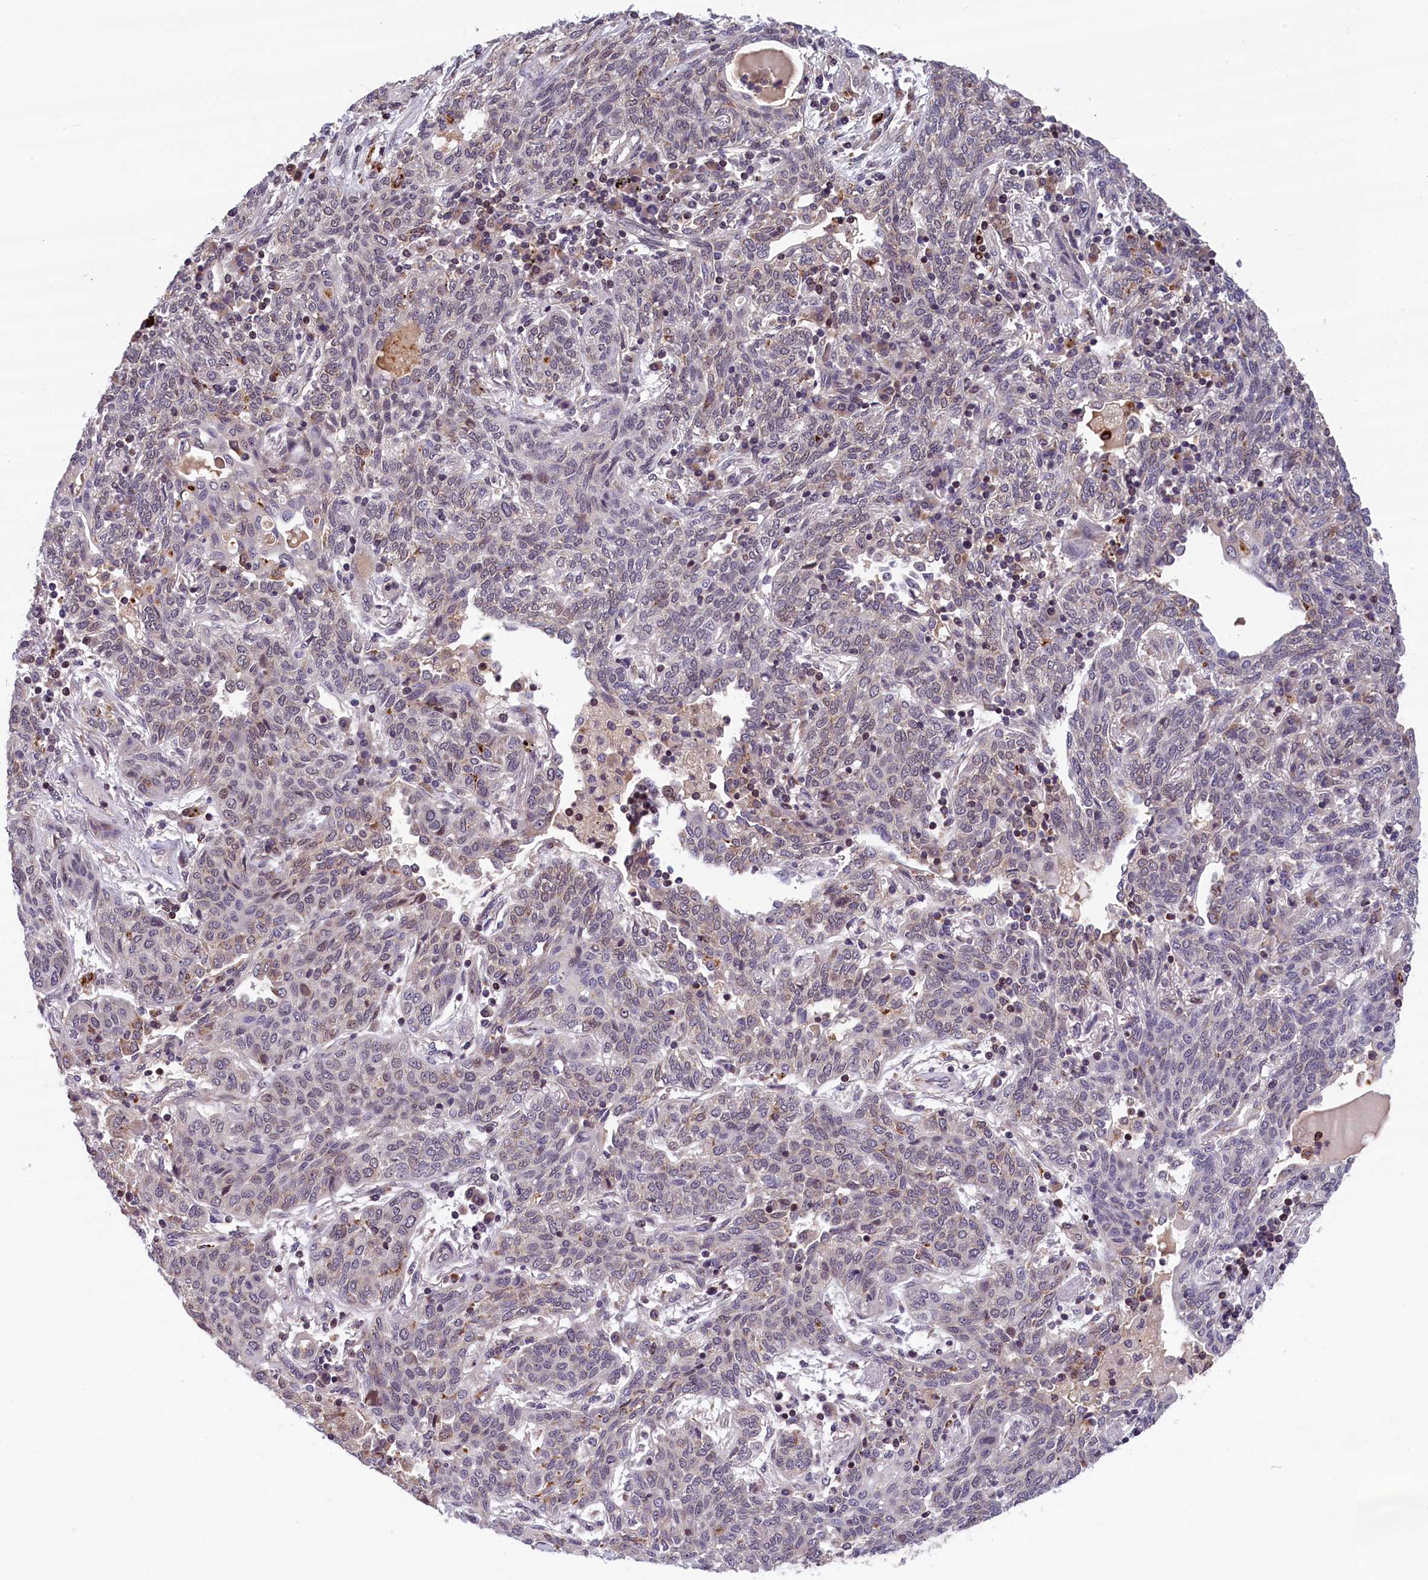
{"staining": {"intensity": "negative", "quantity": "none", "location": "none"}, "tissue": "lung cancer", "cell_type": "Tumor cells", "image_type": "cancer", "snomed": [{"axis": "morphology", "description": "Squamous cell carcinoma, NOS"}, {"axis": "topography", "description": "Lung"}], "caption": "The immunohistochemistry micrograph has no significant positivity in tumor cells of lung squamous cell carcinoma tissue.", "gene": "KCNK6", "patient": {"sex": "female", "age": 70}}